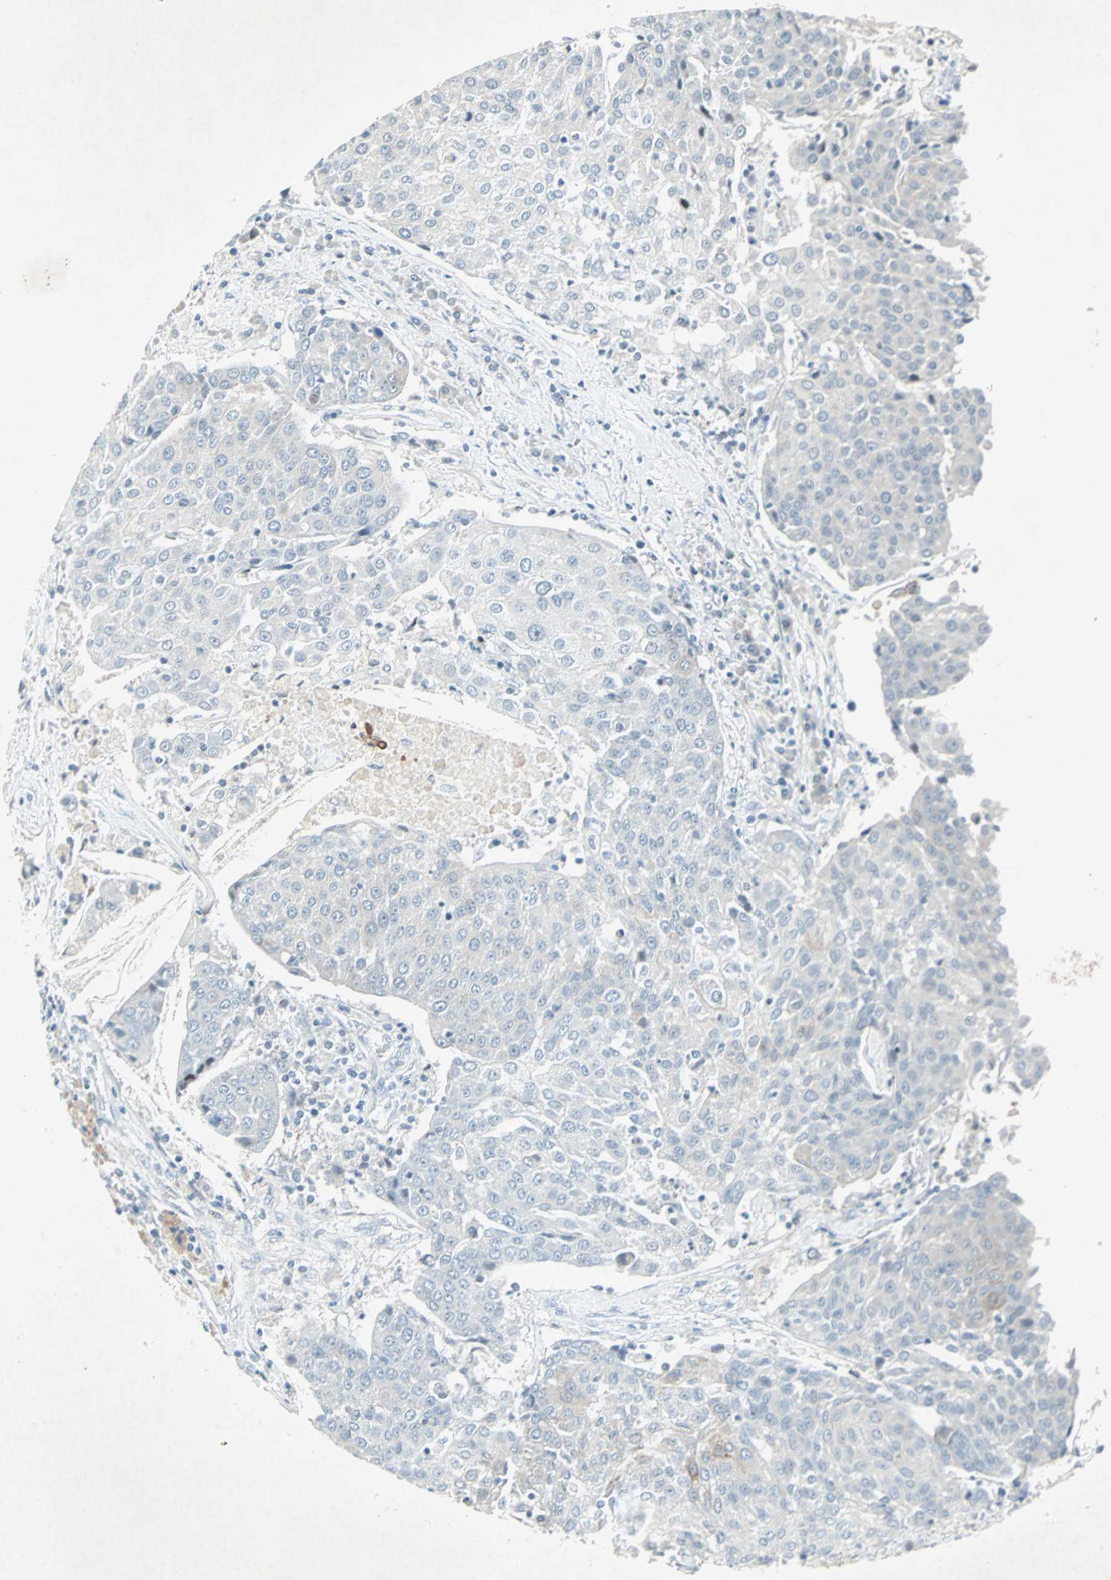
{"staining": {"intensity": "weak", "quantity": "<25%", "location": "cytoplasmic/membranous"}, "tissue": "urothelial cancer", "cell_type": "Tumor cells", "image_type": "cancer", "snomed": [{"axis": "morphology", "description": "Urothelial carcinoma, High grade"}, {"axis": "topography", "description": "Urinary bladder"}], "caption": "Human urothelial cancer stained for a protein using immunohistochemistry shows no staining in tumor cells.", "gene": "LANCL3", "patient": {"sex": "female", "age": 85}}